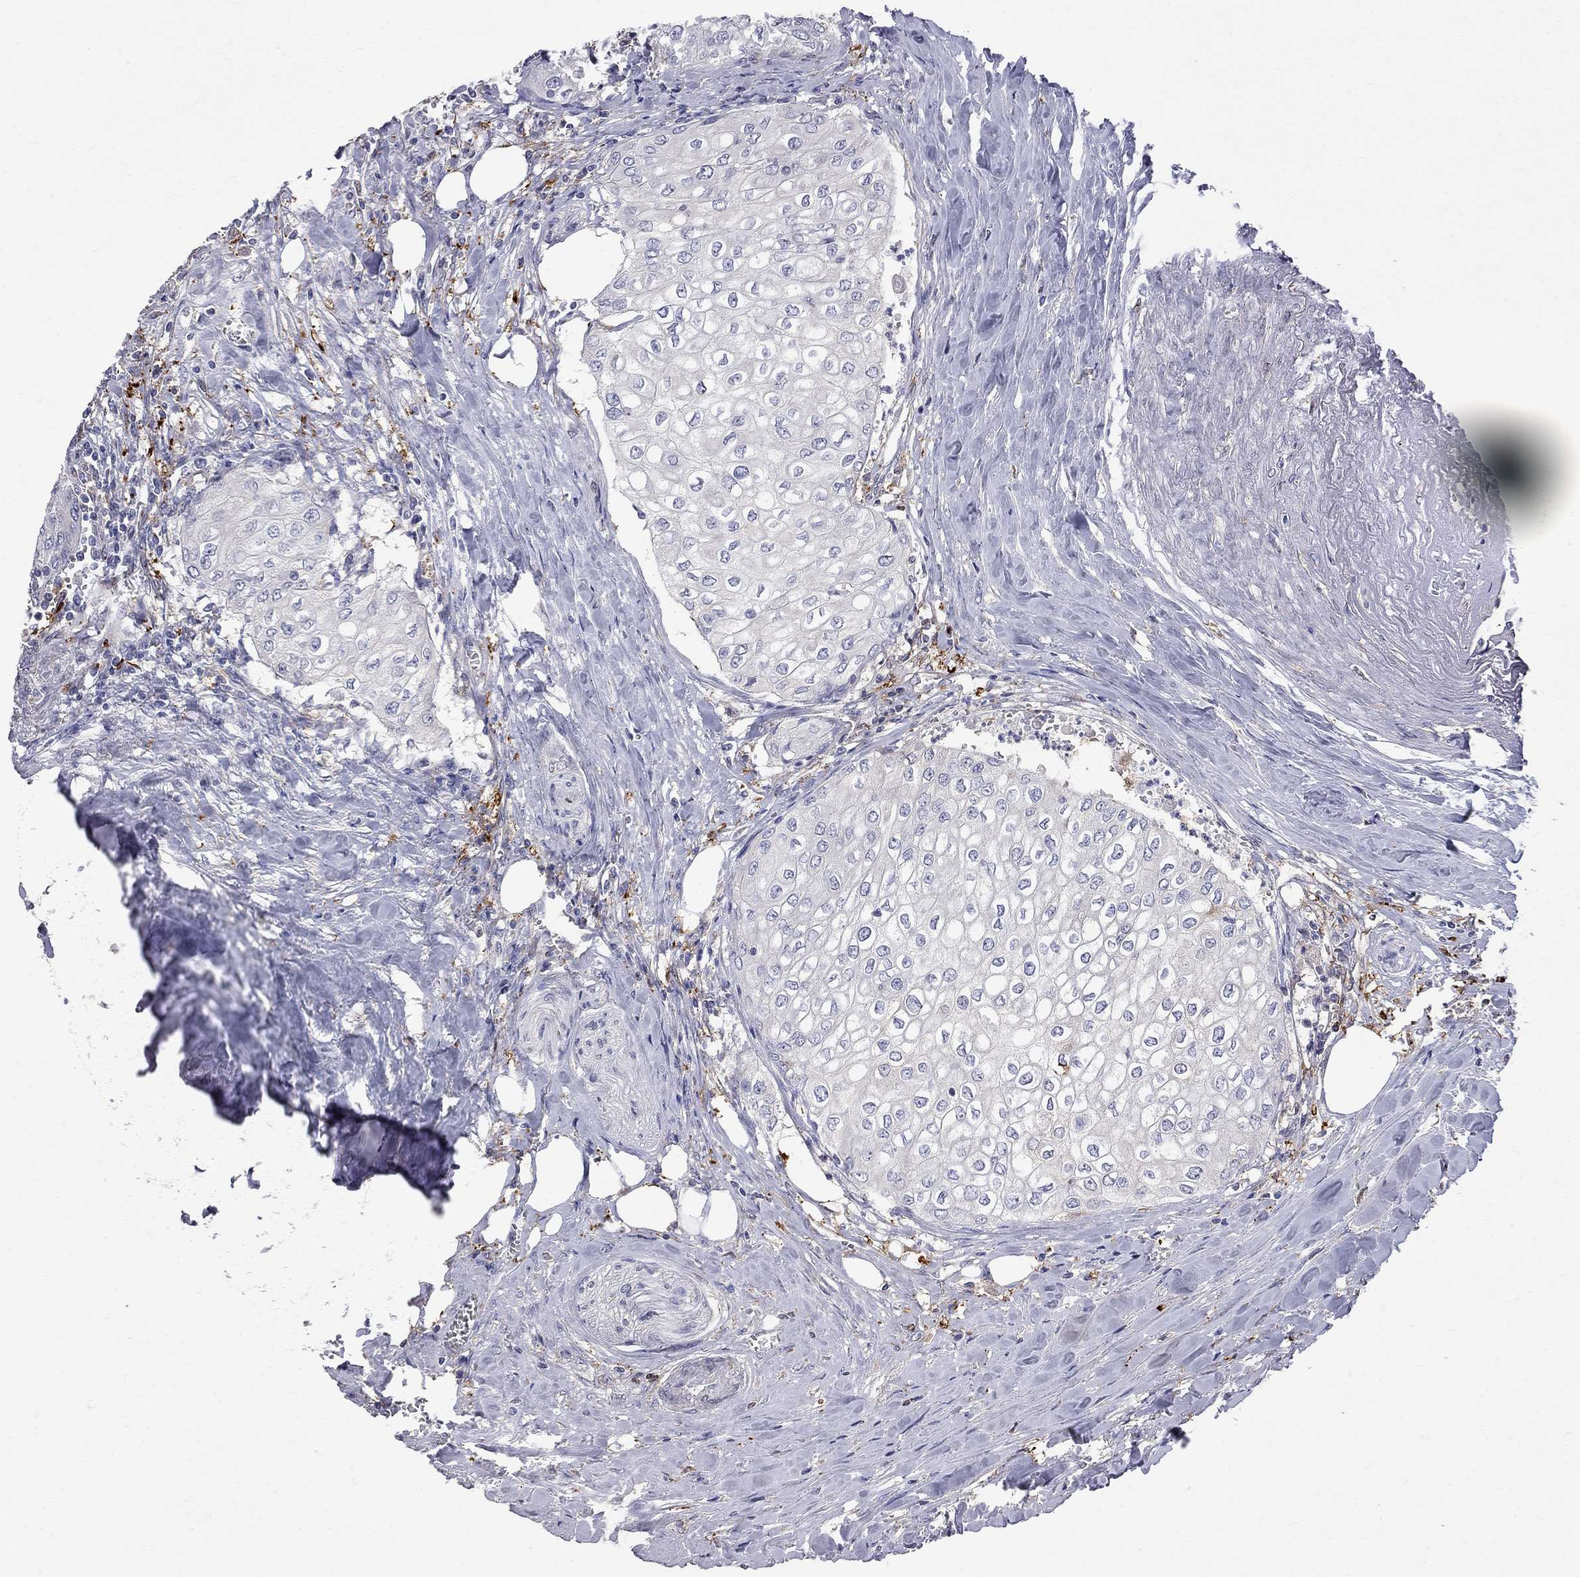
{"staining": {"intensity": "negative", "quantity": "none", "location": "none"}, "tissue": "urothelial cancer", "cell_type": "Tumor cells", "image_type": "cancer", "snomed": [{"axis": "morphology", "description": "Urothelial carcinoma, High grade"}, {"axis": "topography", "description": "Urinary bladder"}], "caption": "The photomicrograph shows no staining of tumor cells in high-grade urothelial carcinoma.", "gene": "MTHFR", "patient": {"sex": "male", "age": 62}}